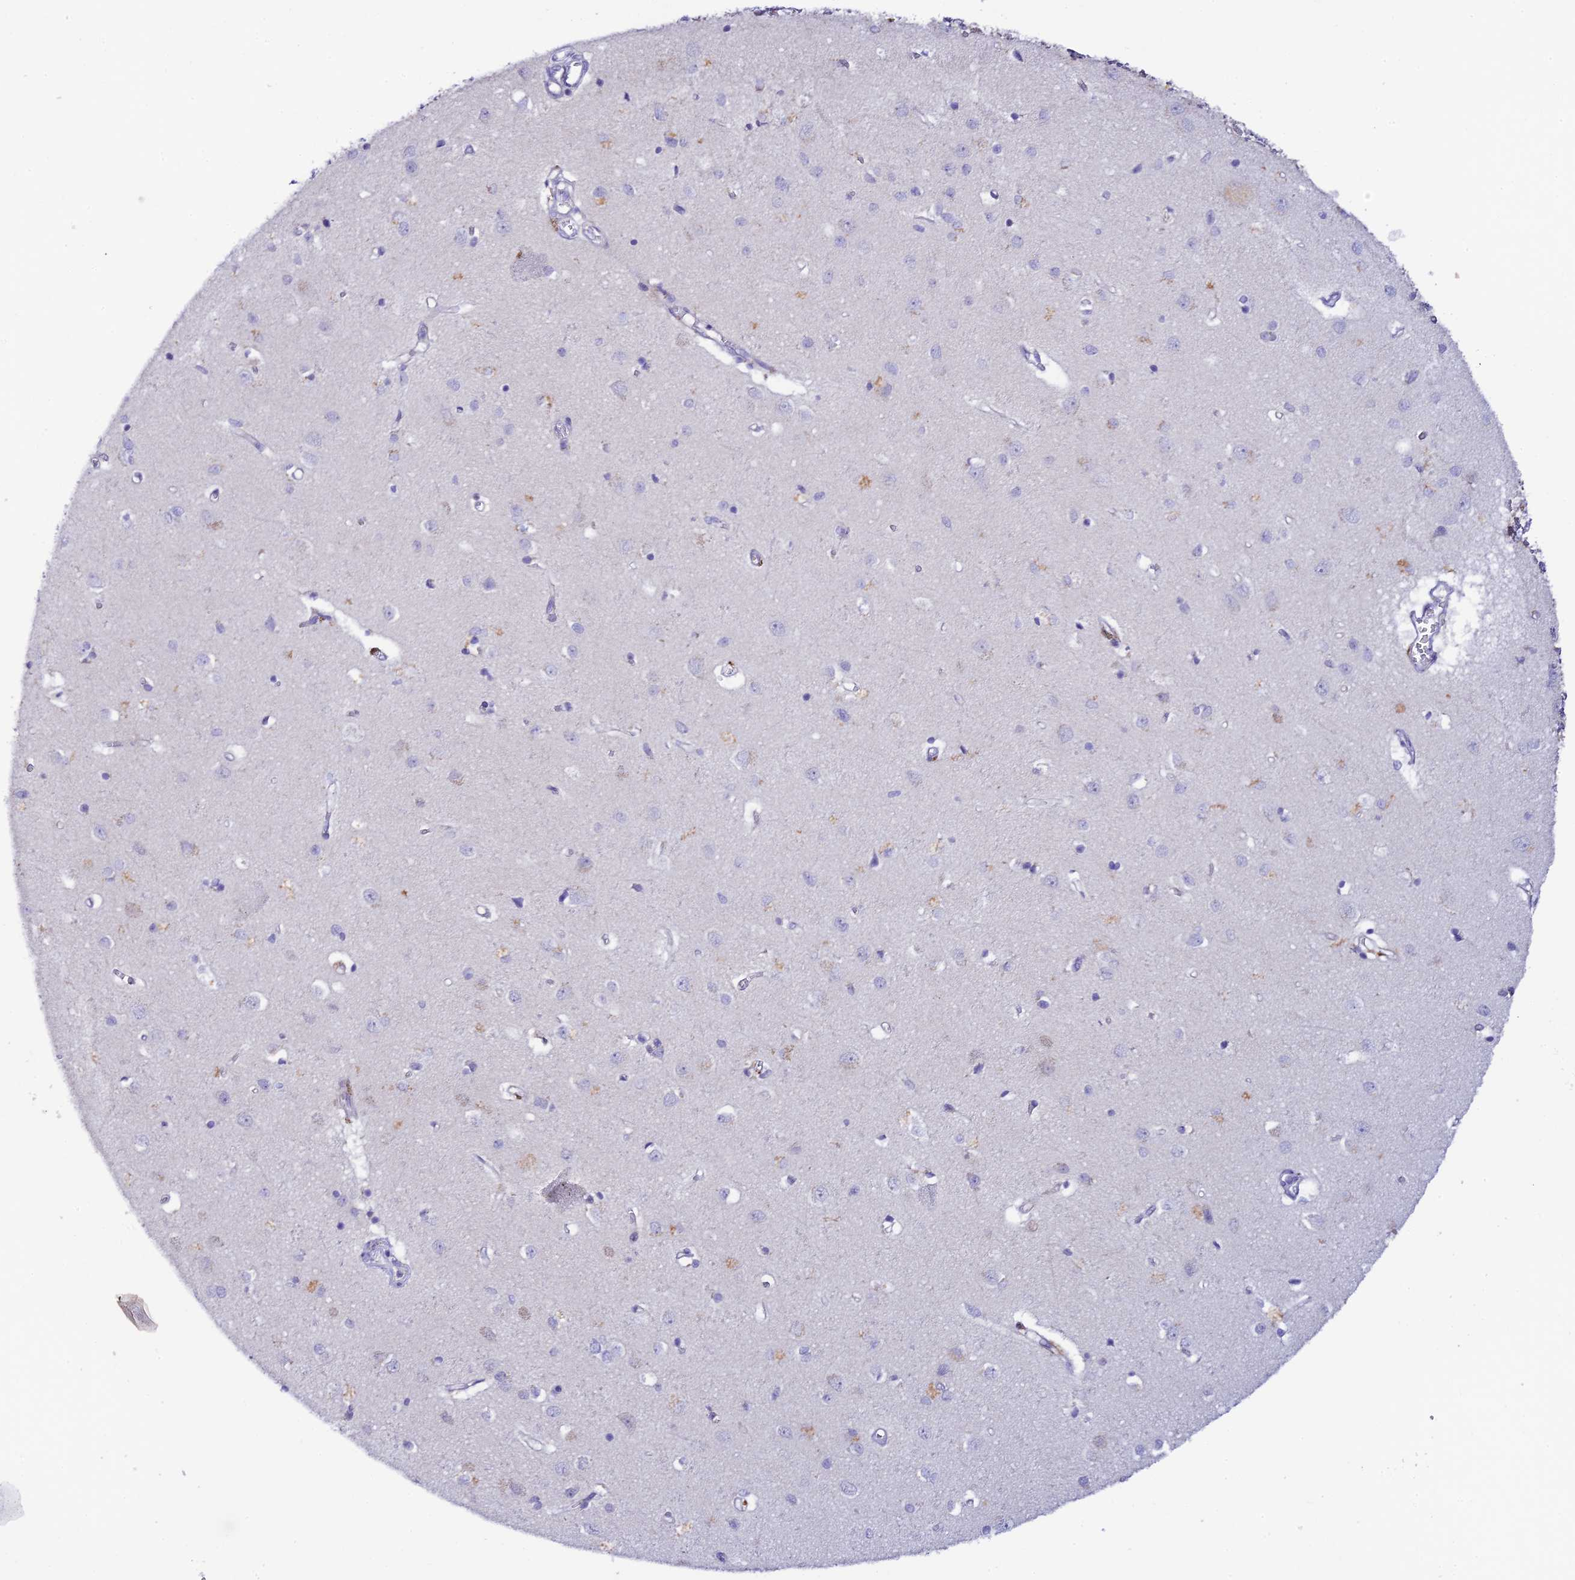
{"staining": {"intensity": "negative", "quantity": "none", "location": "none"}, "tissue": "cerebral cortex", "cell_type": "Endothelial cells", "image_type": "normal", "snomed": [{"axis": "morphology", "description": "Normal tissue, NOS"}, {"axis": "topography", "description": "Cerebral cortex"}], "caption": "Micrograph shows no protein staining in endothelial cells of normal cerebral cortex. The staining is performed using DAB brown chromogen with nuclei counter-stained in using hematoxylin.", "gene": "RASGEF1B", "patient": {"sex": "female", "age": 64}}